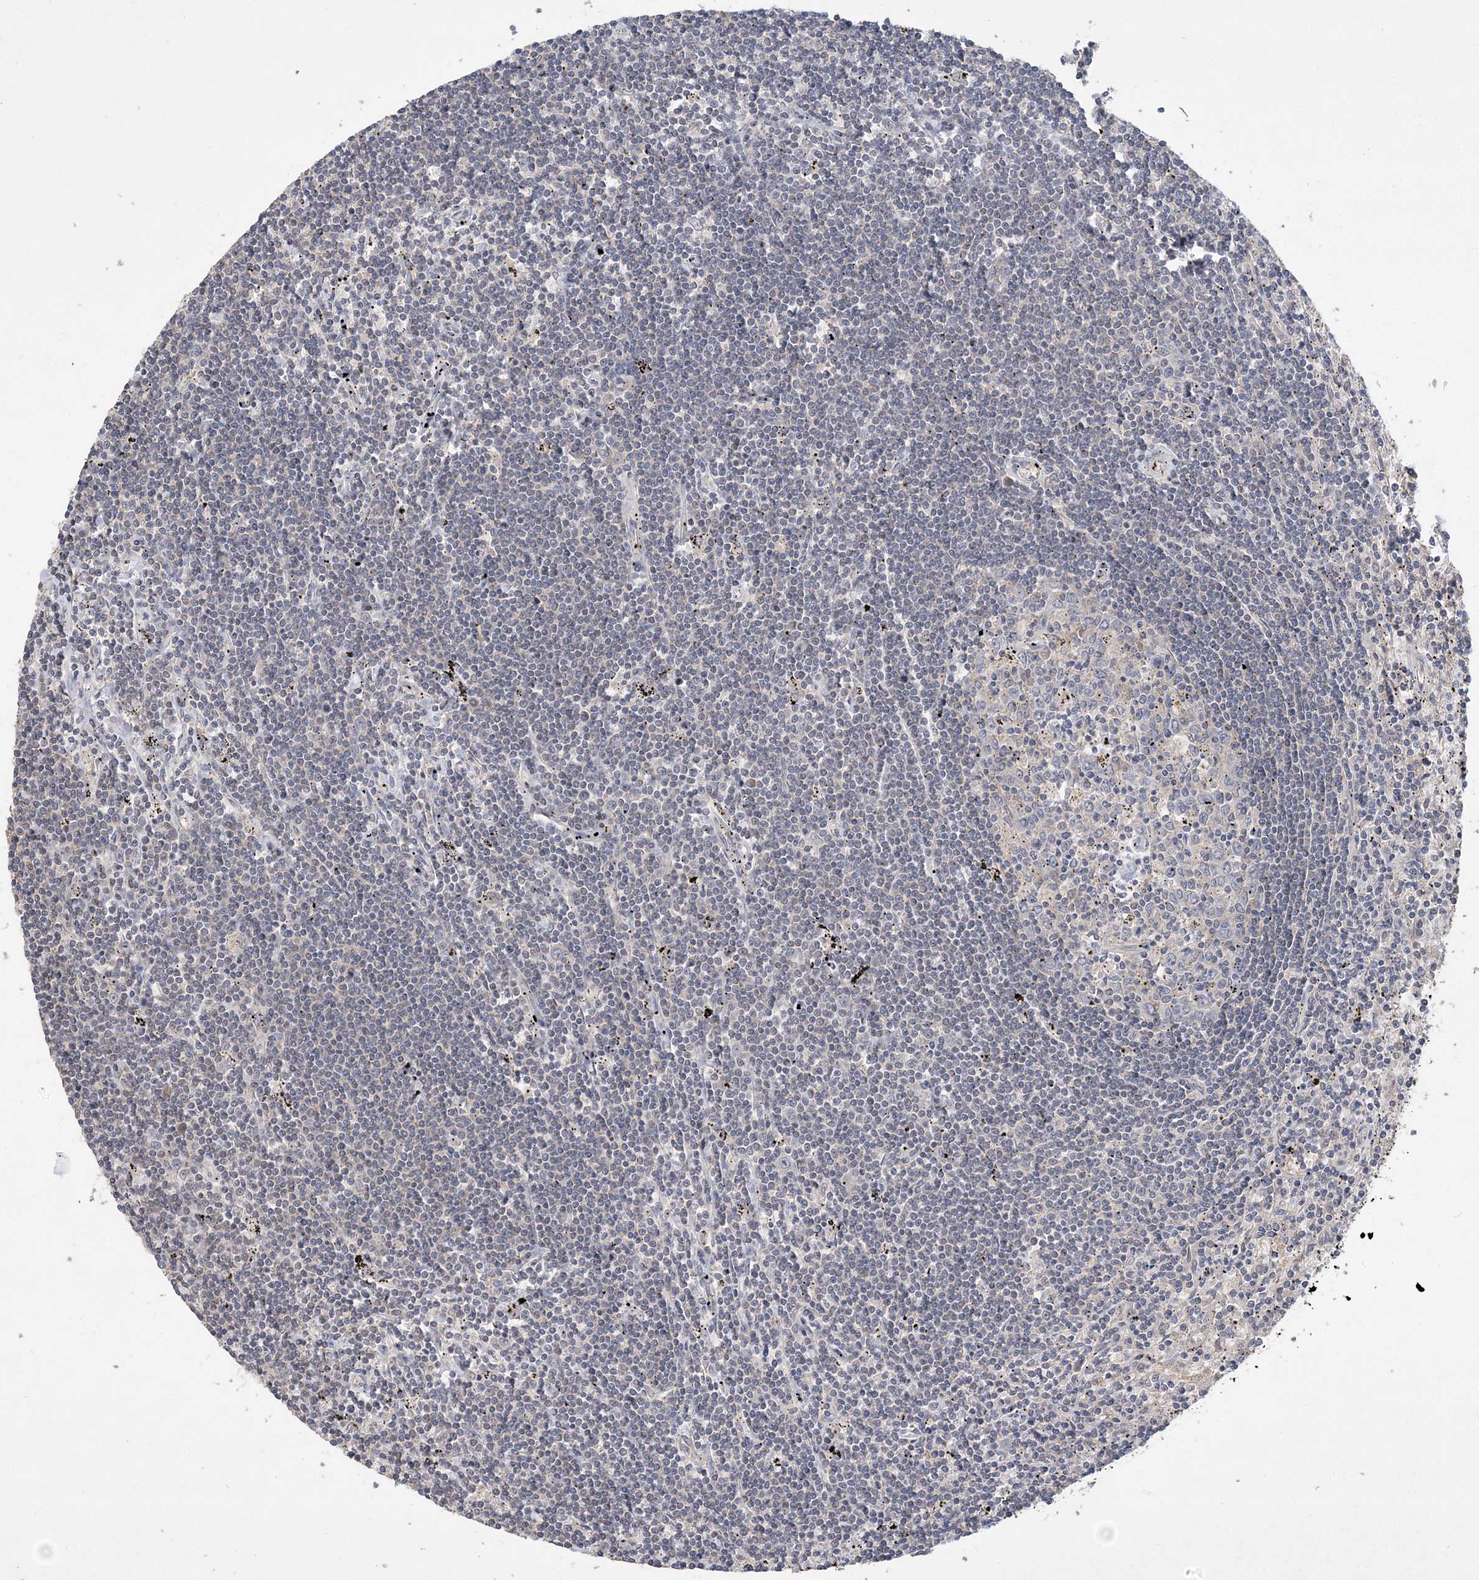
{"staining": {"intensity": "negative", "quantity": "none", "location": "none"}, "tissue": "lymphoma", "cell_type": "Tumor cells", "image_type": "cancer", "snomed": [{"axis": "morphology", "description": "Malignant lymphoma, non-Hodgkin's type, Low grade"}, {"axis": "topography", "description": "Spleen"}], "caption": "A photomicrograph of lymphoma stained for a protein exhibits no brown staining in tumor cells.", "gene": "AKR7A2", "patient": {"sex": "male", "age": 76}}